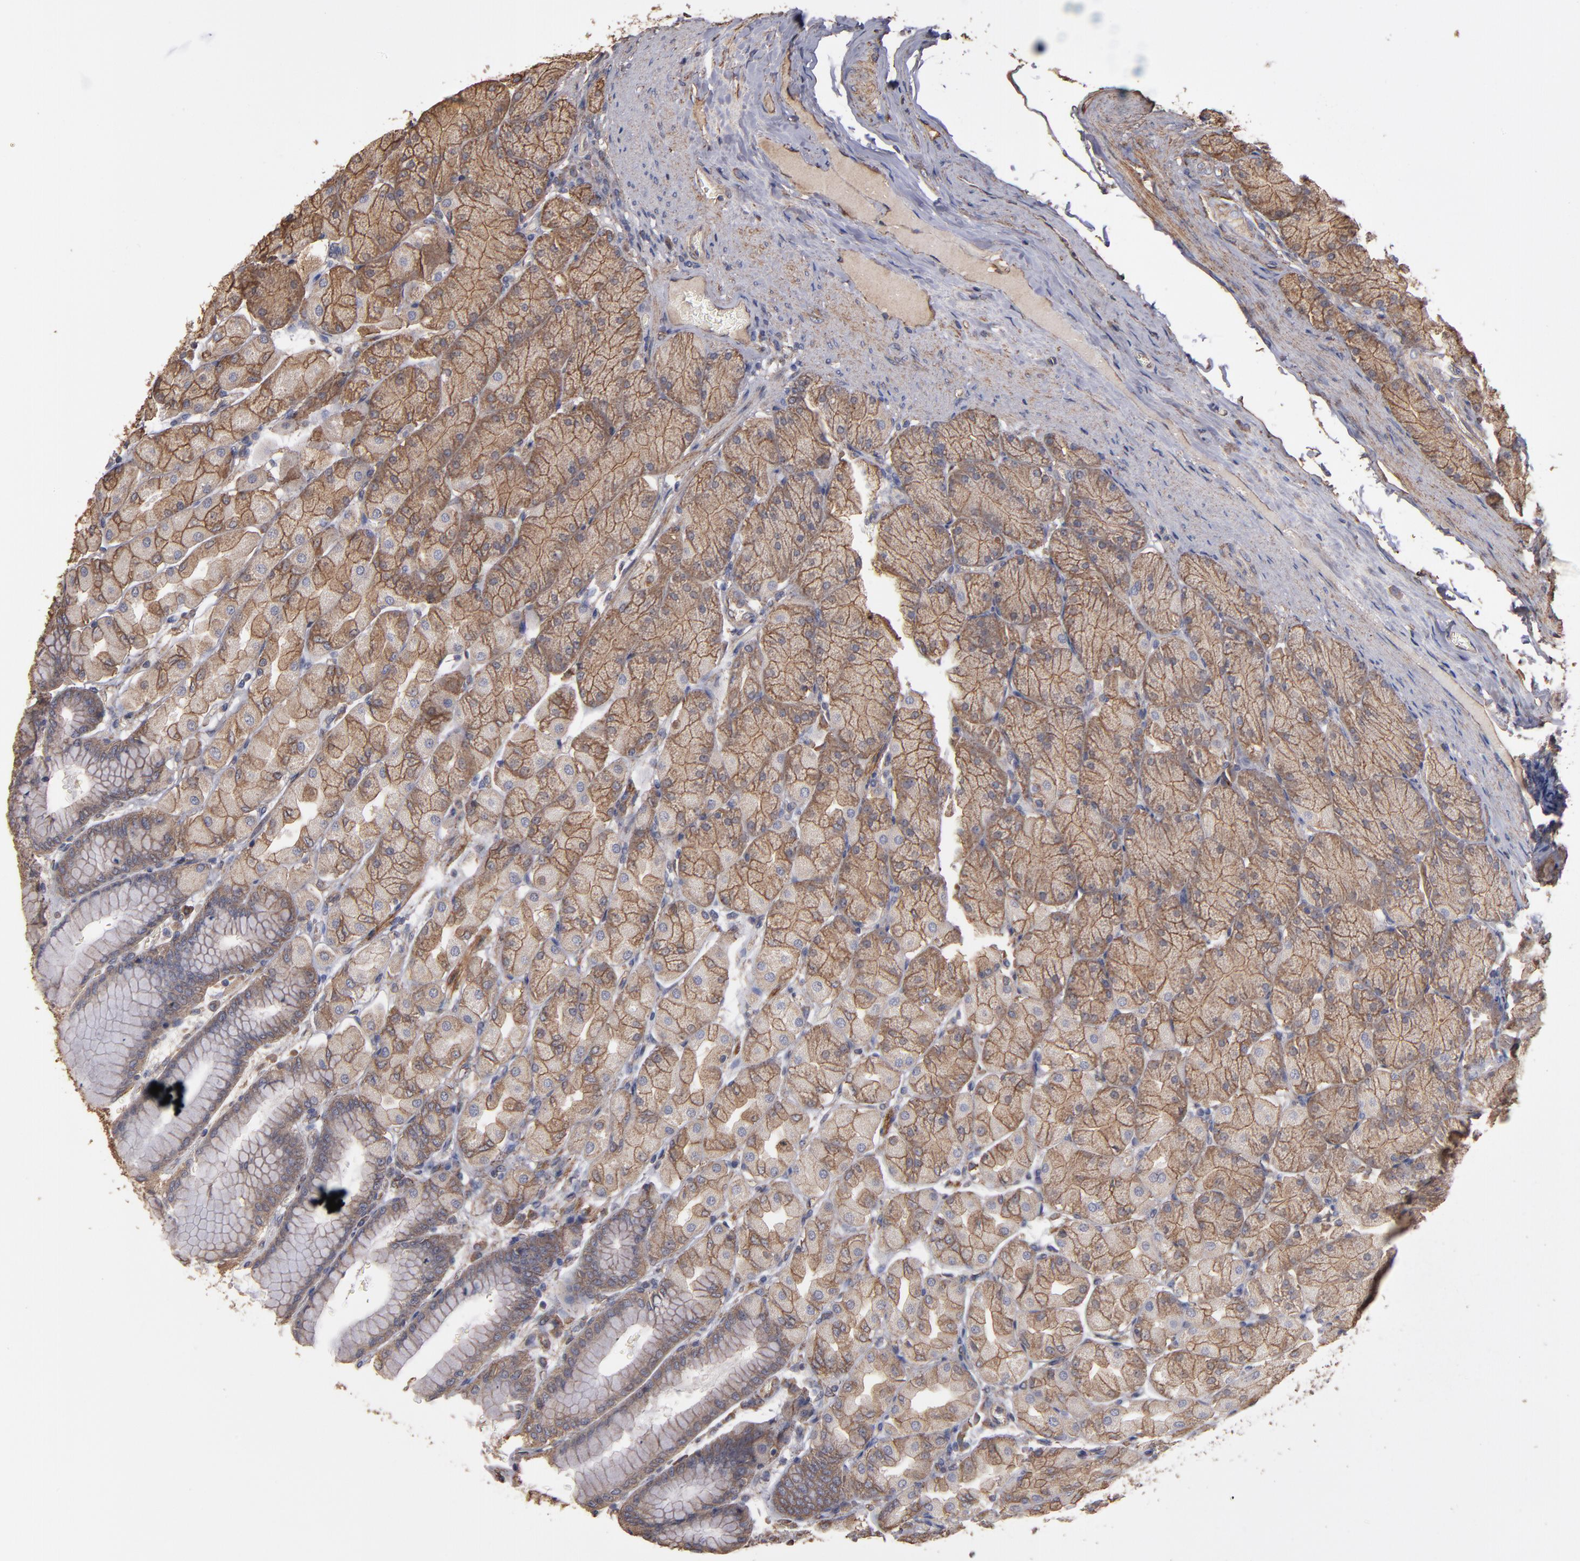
{"staining": {"intensity": "moderate", "quantity": ">75%", "location": "cytoplasmic/membranous"}, "tissue": "stomach", "cell_type": "Glandular cells", "image_type": "normal", "snomed": [{"axis": "morphology", "description": "Normal tissue, NOS"}, {"axis": "topography", "description": "Stomach, upper"}], "caption": "Immunohistochemistry staining of normal stomach, which exhibits medium levels of moderate cytoplasmic/membranous expression in approximately >75% of glandular cells indicating moderate cytoplasmic/membranous protein expression. The staining was performed using DAB (brown) for protein detection and nuclei were counterstained in hematoxylin (blue).", "gene": "DMD", "patient": {"sex": "female", "age": 56}}